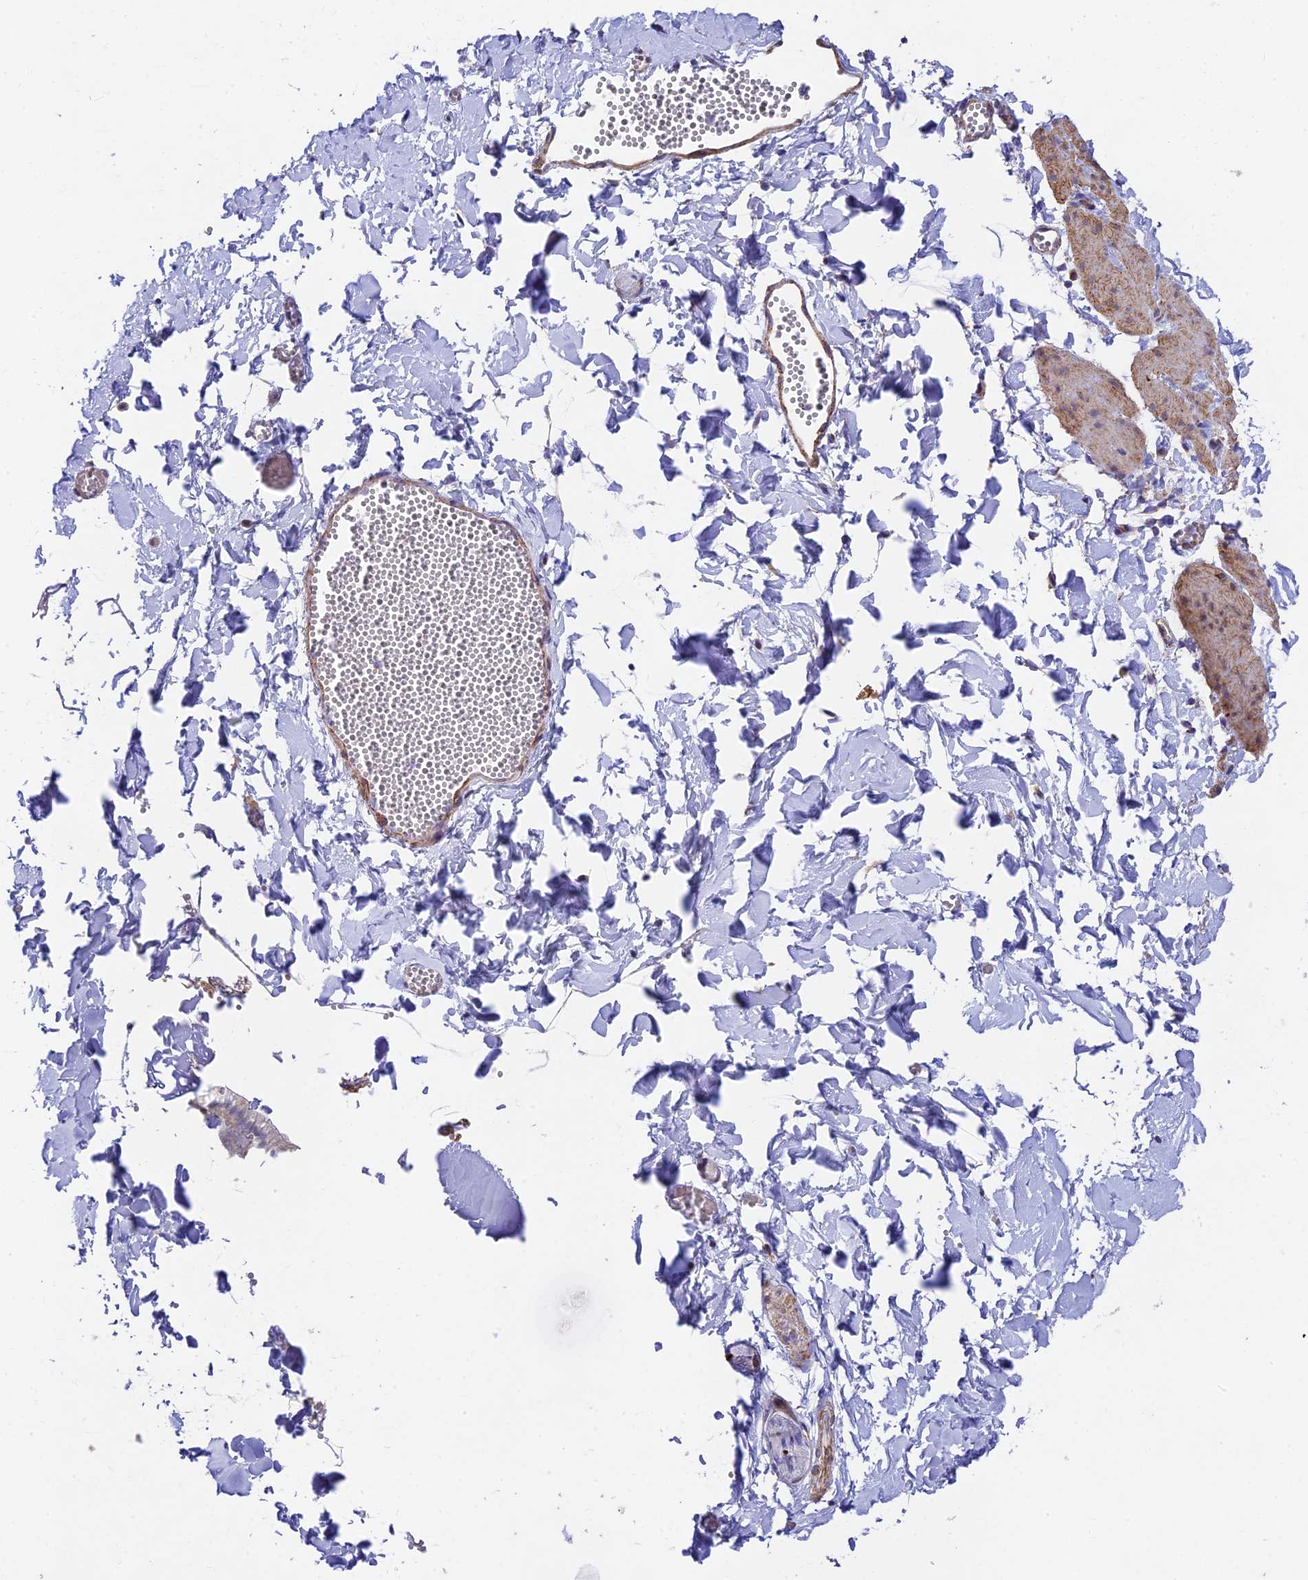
{"staining": {"intensity": "moderate", "quantity": ">75%", "location": "cytoplasmic/membranous"}, "tissue": "adipose tissue", "cell_type": "Adipocytes", "image_type": "normal", "snomed": [{"axis": "morphology", "description": "Normal tissue, NOS"}, {"axis": "topography", "description": "Gallbladder"}, {"axis": "topography", "description": "Peripheral nerve tissue"}], "caption": "Human adipose tissue stained for a protein (brown) demonstrates moderate cytoplasmic/membranous positive staining in about >75% of adipocytes.", "gene": "KHDC3L", "patient": {"sex": "male", "age": 38}}